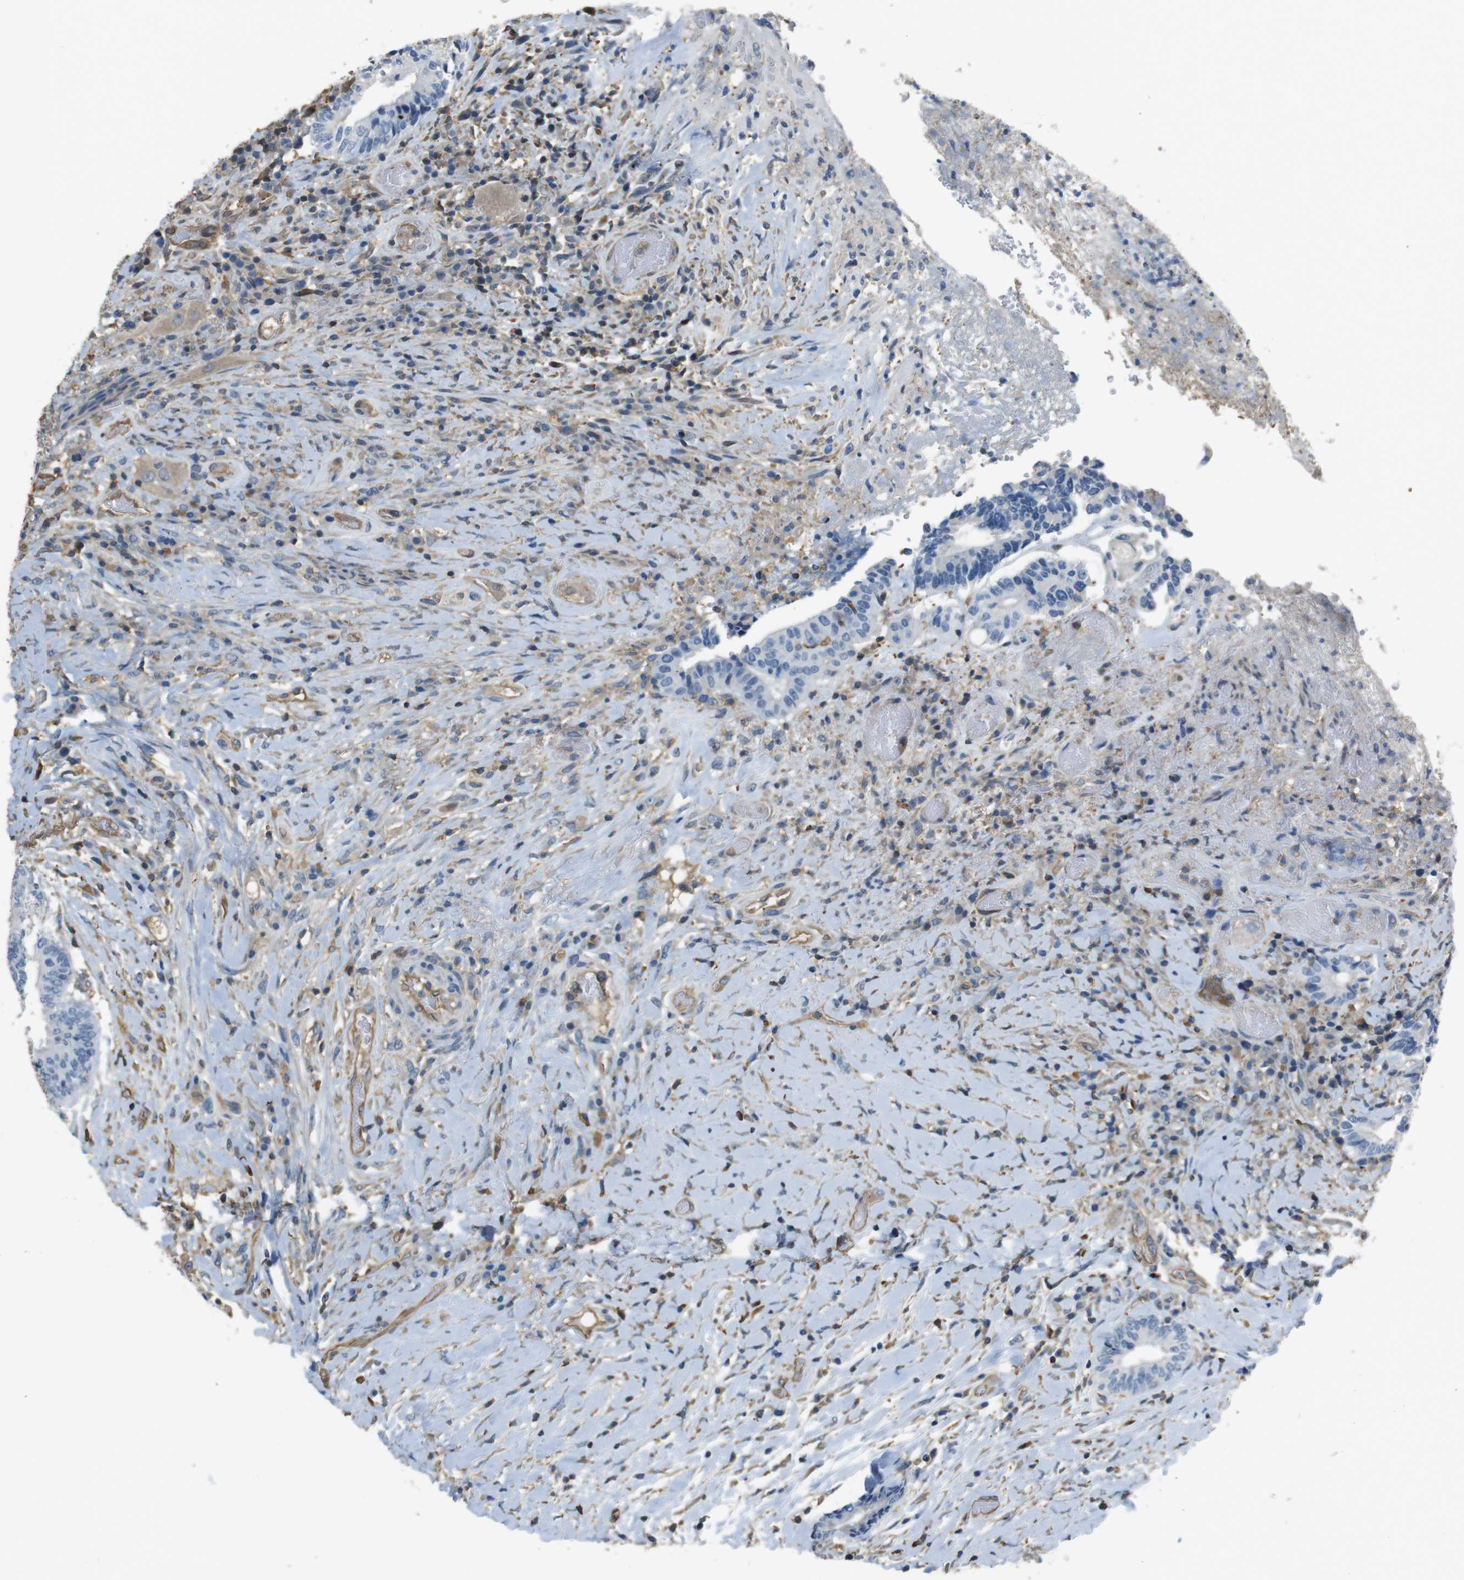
{"staining": {"intensity": "negative", "quantity": "none", "location": "none"}, "tissue": "colorectal cancer", "cell_type": "Tumor cells", "image_type": "cancer", "snomed": [{"axis": "morphology", "description": "Adenocarcinoma, NOS"}, {"axis": "topography", "description": "Rectum"}], "caption": "A histopathology image of colorectal cancer (adenocarcinoma) stained for a protein displays no brown staining in tumor cells.", "gene": "FCAR", "patient": {"sex": "male", "age": 63}}